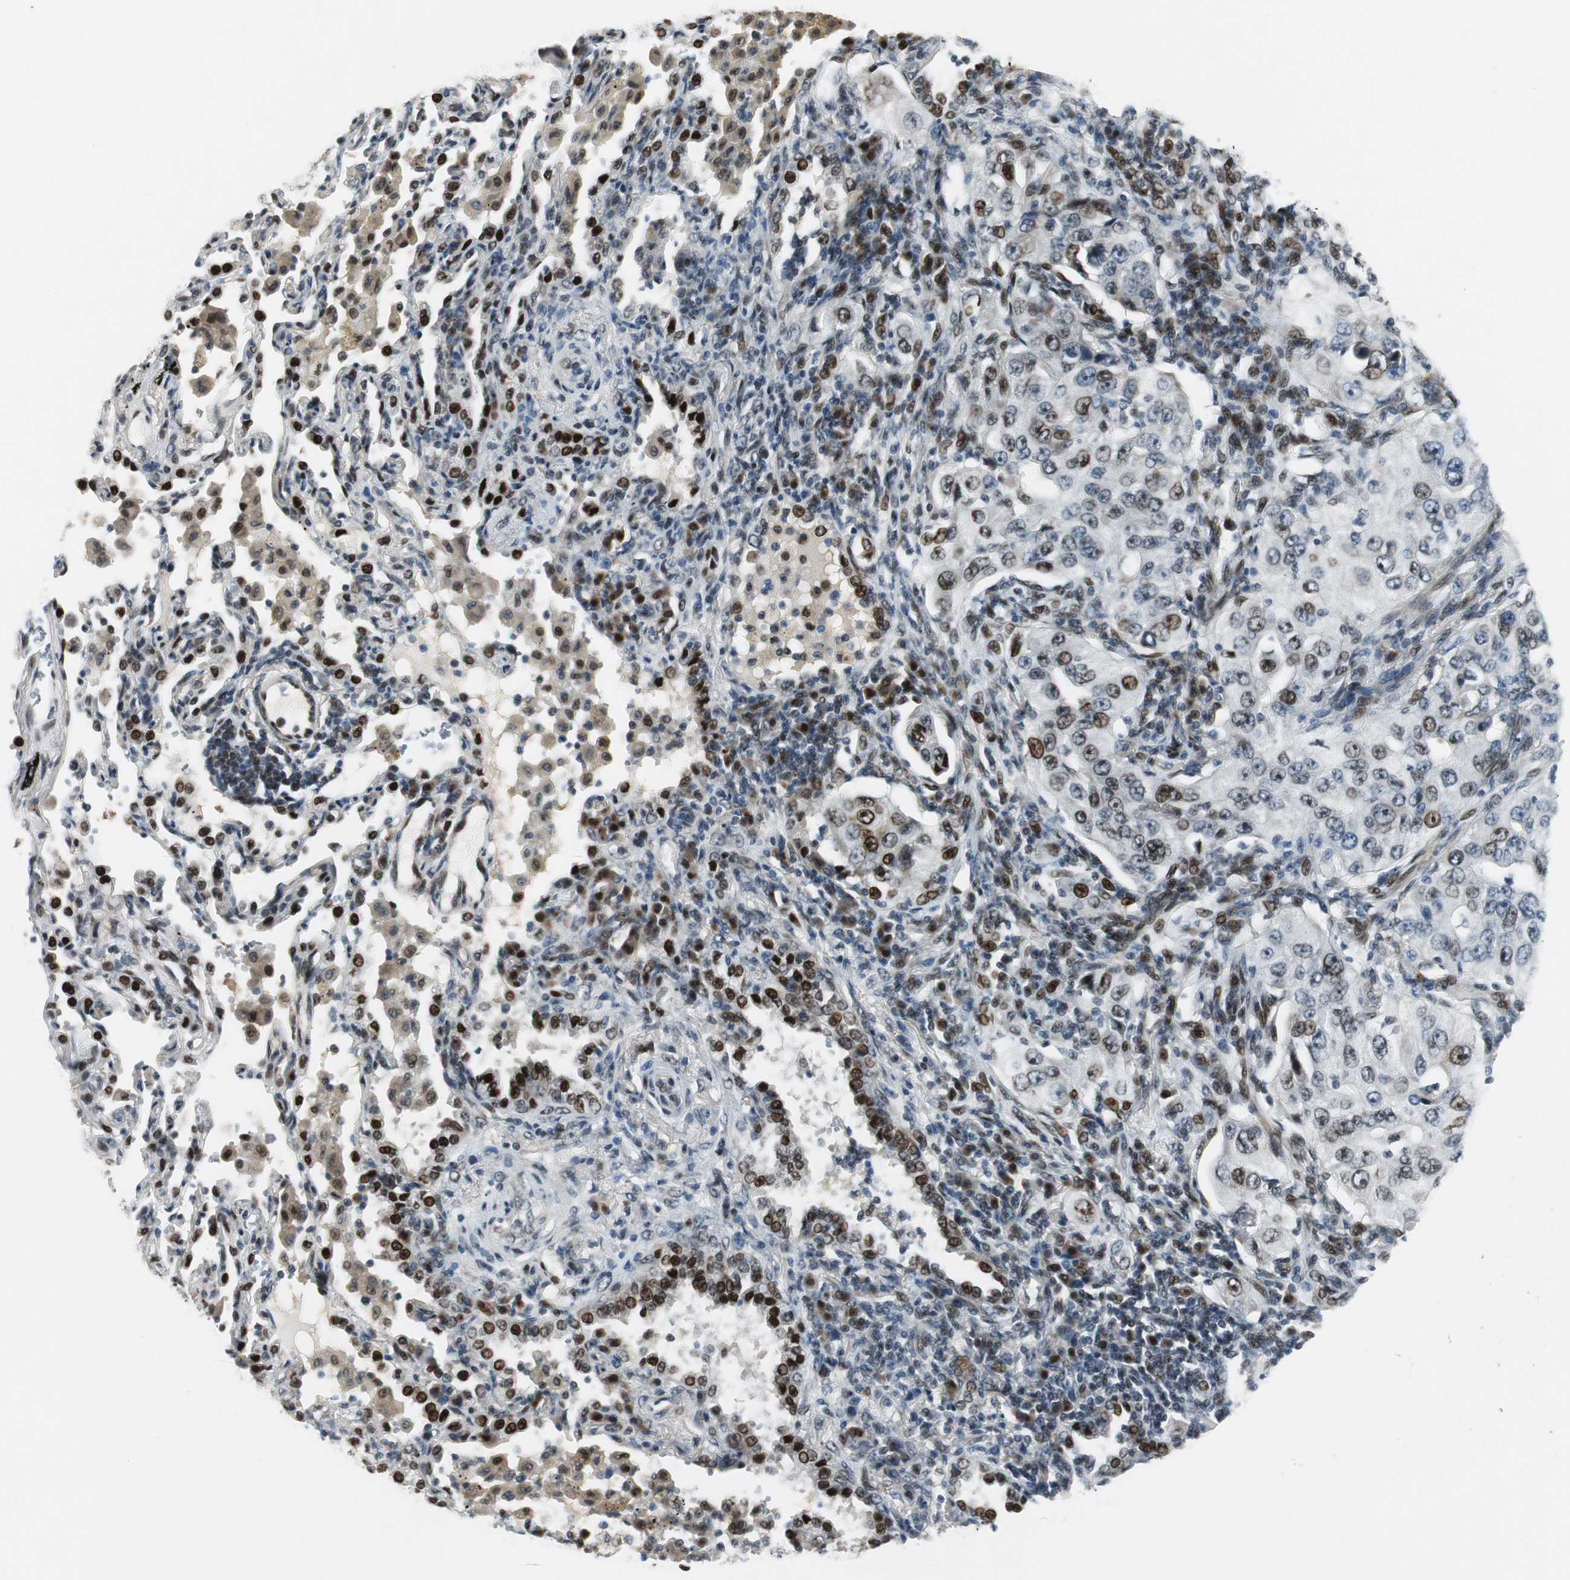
{"staining": {"intensity": "strong", "quantity": "<25%", "location": "cytoplasmic/membranous"}, "tissue": "lung cancer", "cell_type": "Tumor cells", "image_type": "cancer", "snomed": [{"axis": "morphology", "description": "Adenocarcinoma, NOS"}, {"axis": "topography", "description": "Lung"}], "caption": "Approximately <25% of tumor cells in lung cancer demonstrate strong cytoplasmic/membranous protein expression as visualized by brown immunohistochemical staining.", "gene": "AJUBA", "patient": {"sex": "male", "age": 84}}